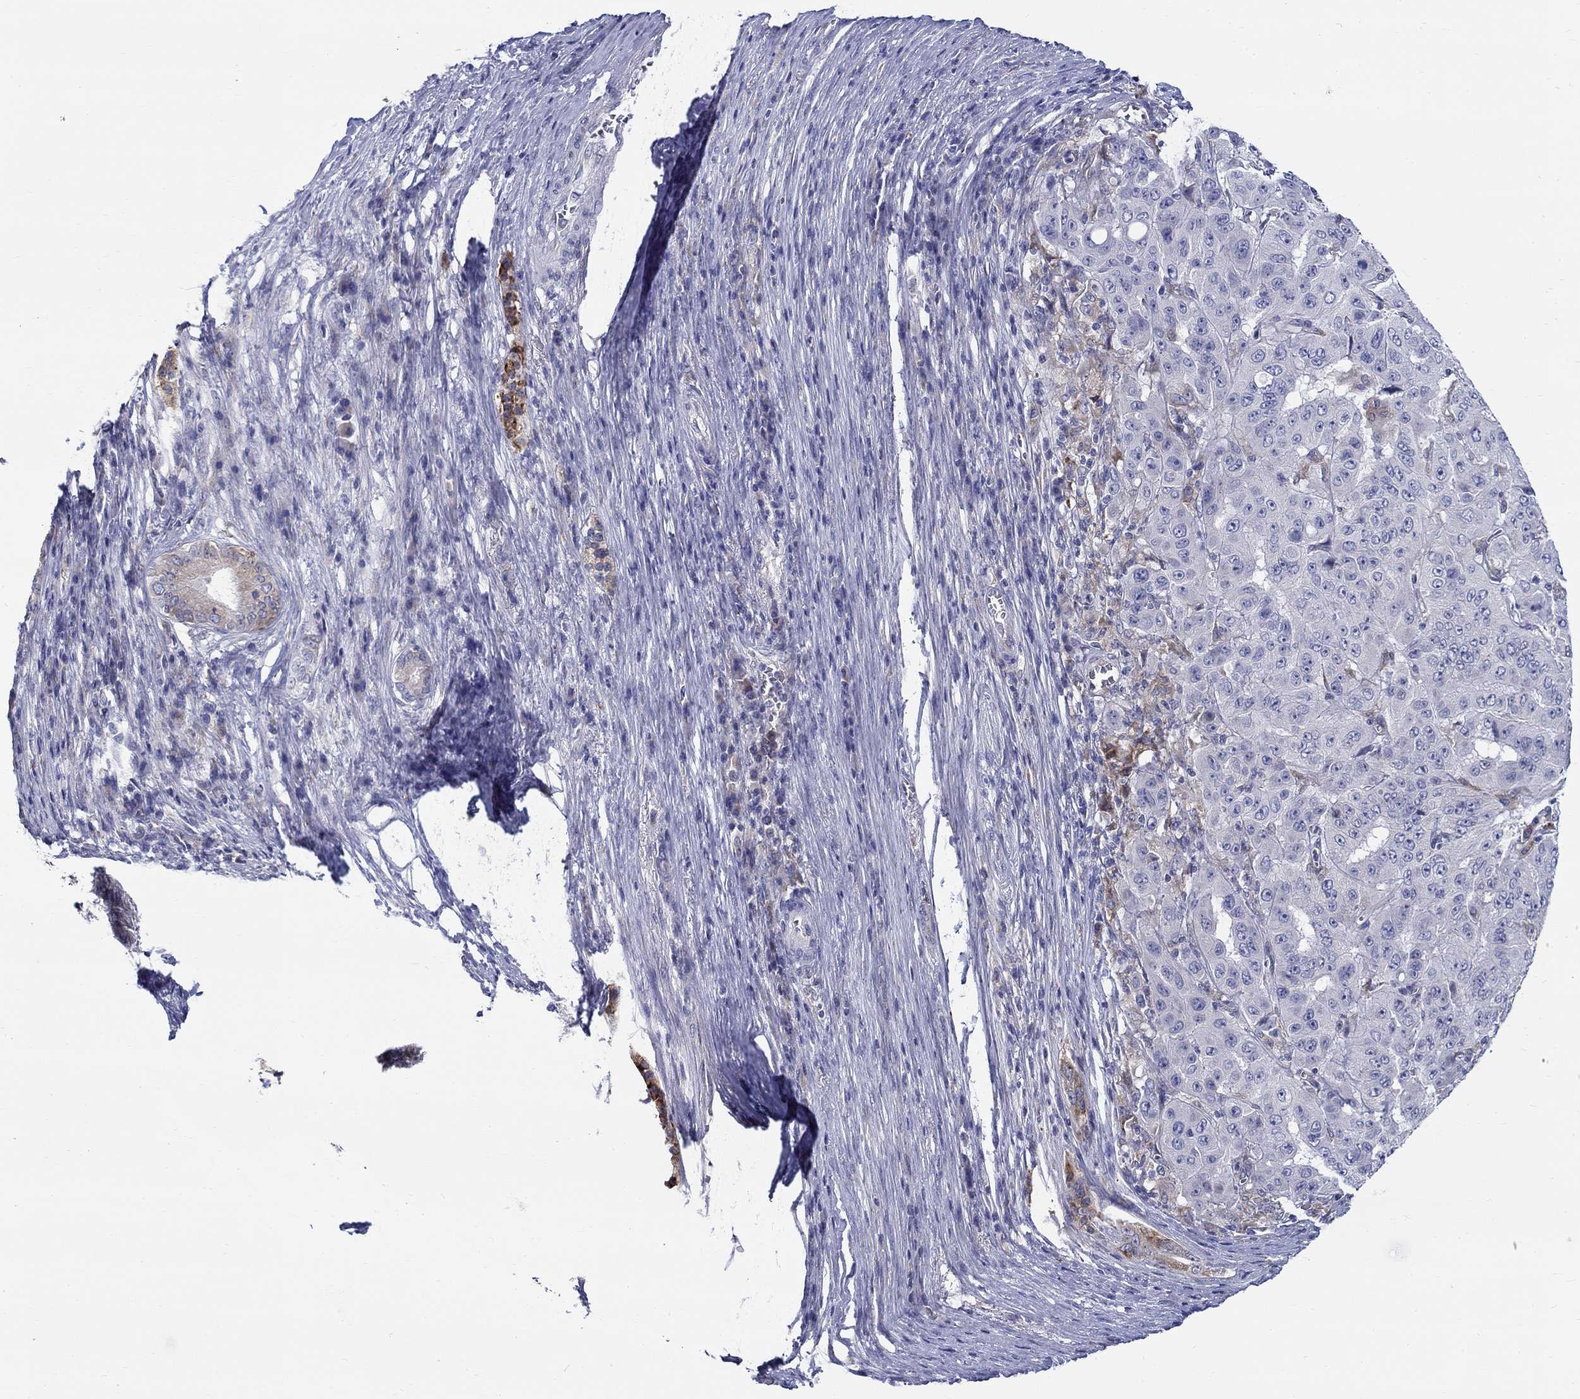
{"staining": {"intensity": "negative", "quantity": "none", "location": "none"}, "tissue": "pancreatic cancer", "cell_type": "Tumor cells", "image_type": "cancer", "snomed": [{"axis": "morphology", "description": "Adenocarcinoma, NOS"}, {"axis": "topography", "description": "Pancreas"}], "caption": "There is no significant staining in tumor cells of pancreatic adenocarcinoma.", "gene": "QRFPR", "patient": {"sex": "male", "age": 63}}